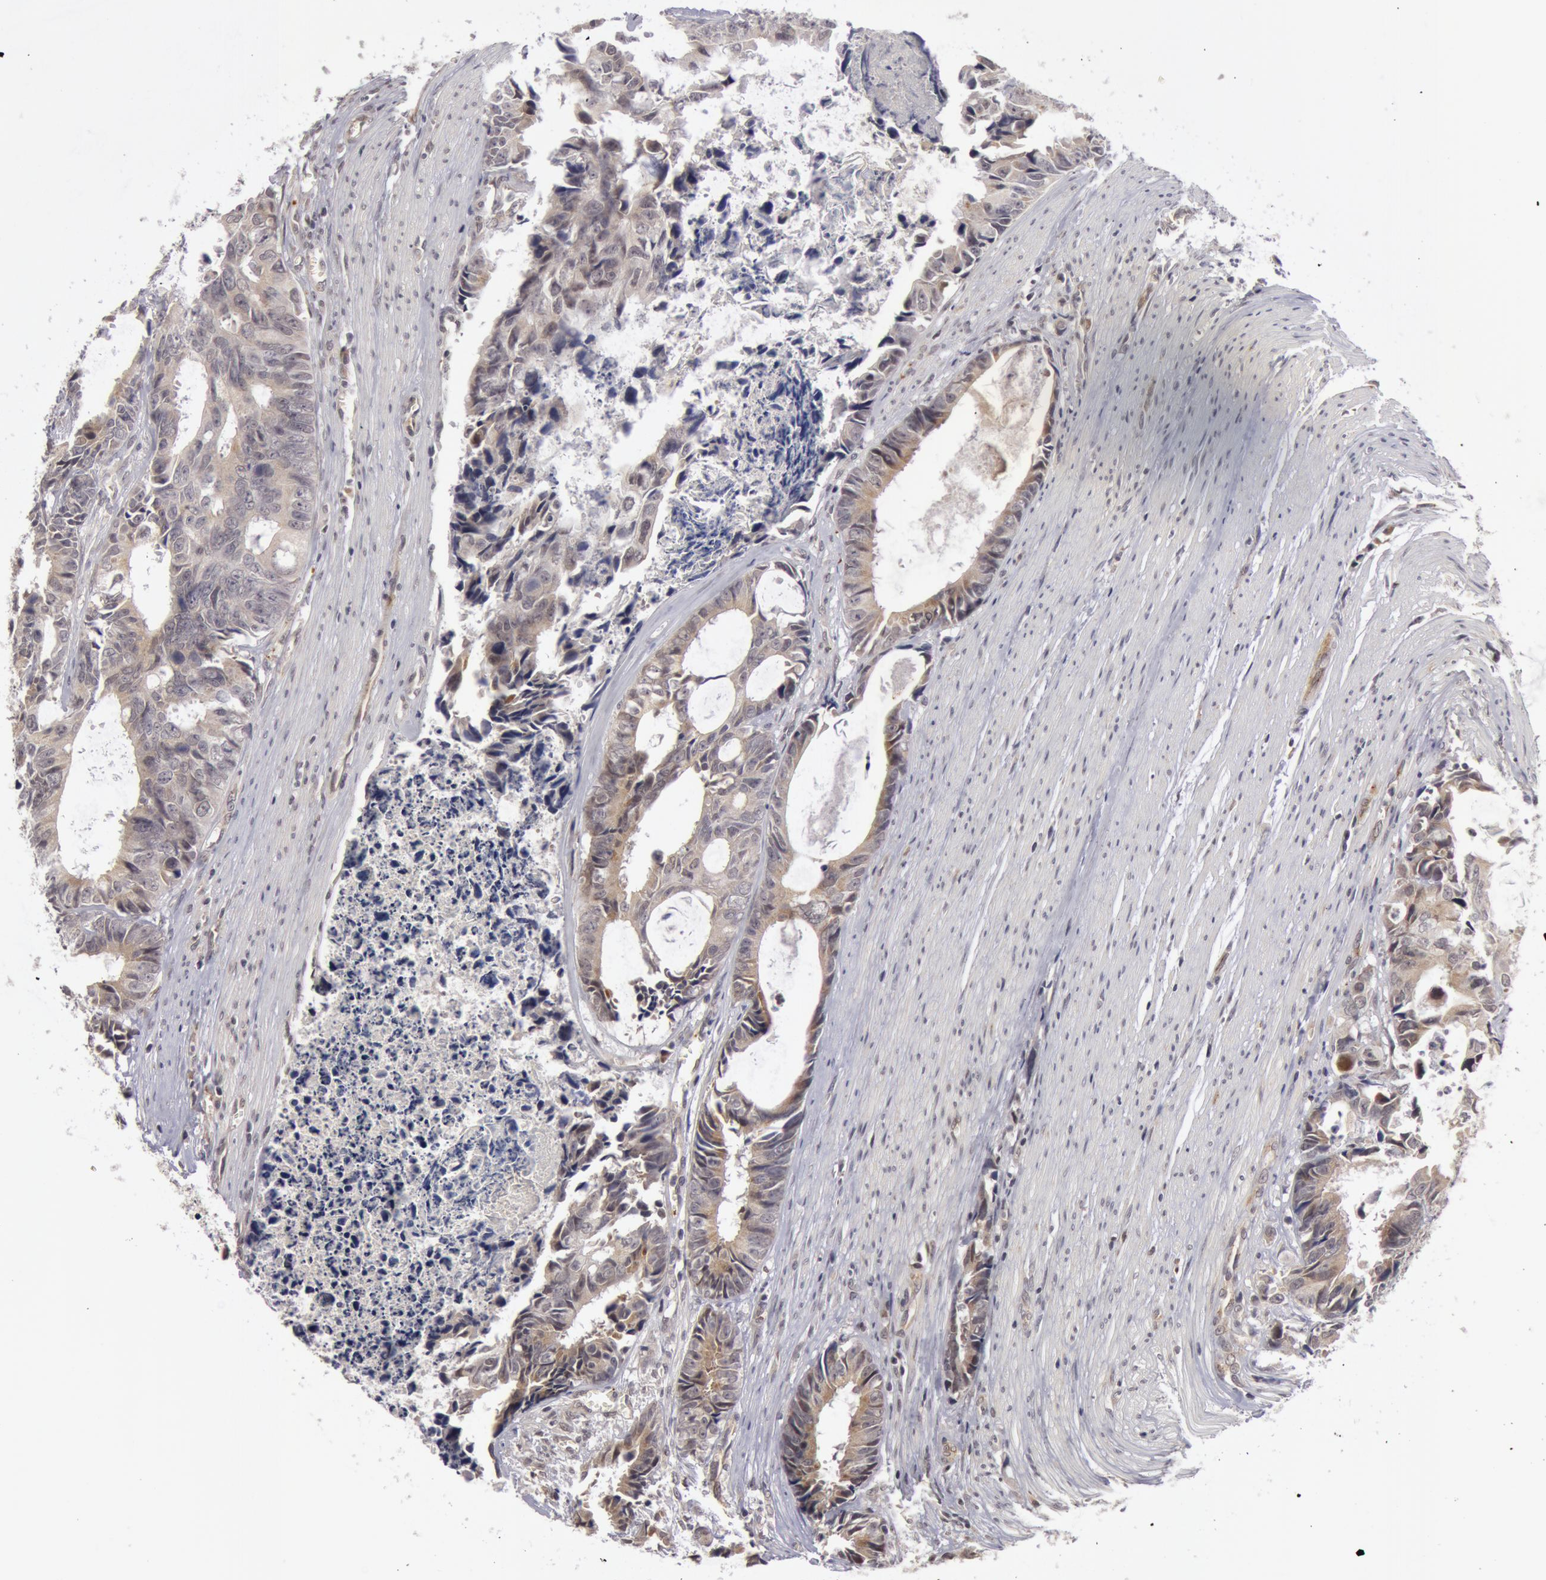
{"staining": {"intensity": "weak", "quantity": ">75%", "location": "cytoplasmic/membranous"}, "tissue": "colorectal cancer", "cell_type": "Tumor cells", "image_type": "cancer", "snomed": [{"axis": "morphology", "description": "Adenocarcinoma, NOS"}, {"axis": "topography", "description": "Rectum"}], "caption": "Weak cytoplasmic/membranous protein positivity is present in about >75% of tumor cells in colorectal adenocarcinoma.", "gene": "SYTL4", "patient": {"sex": "female", "age": 98}}